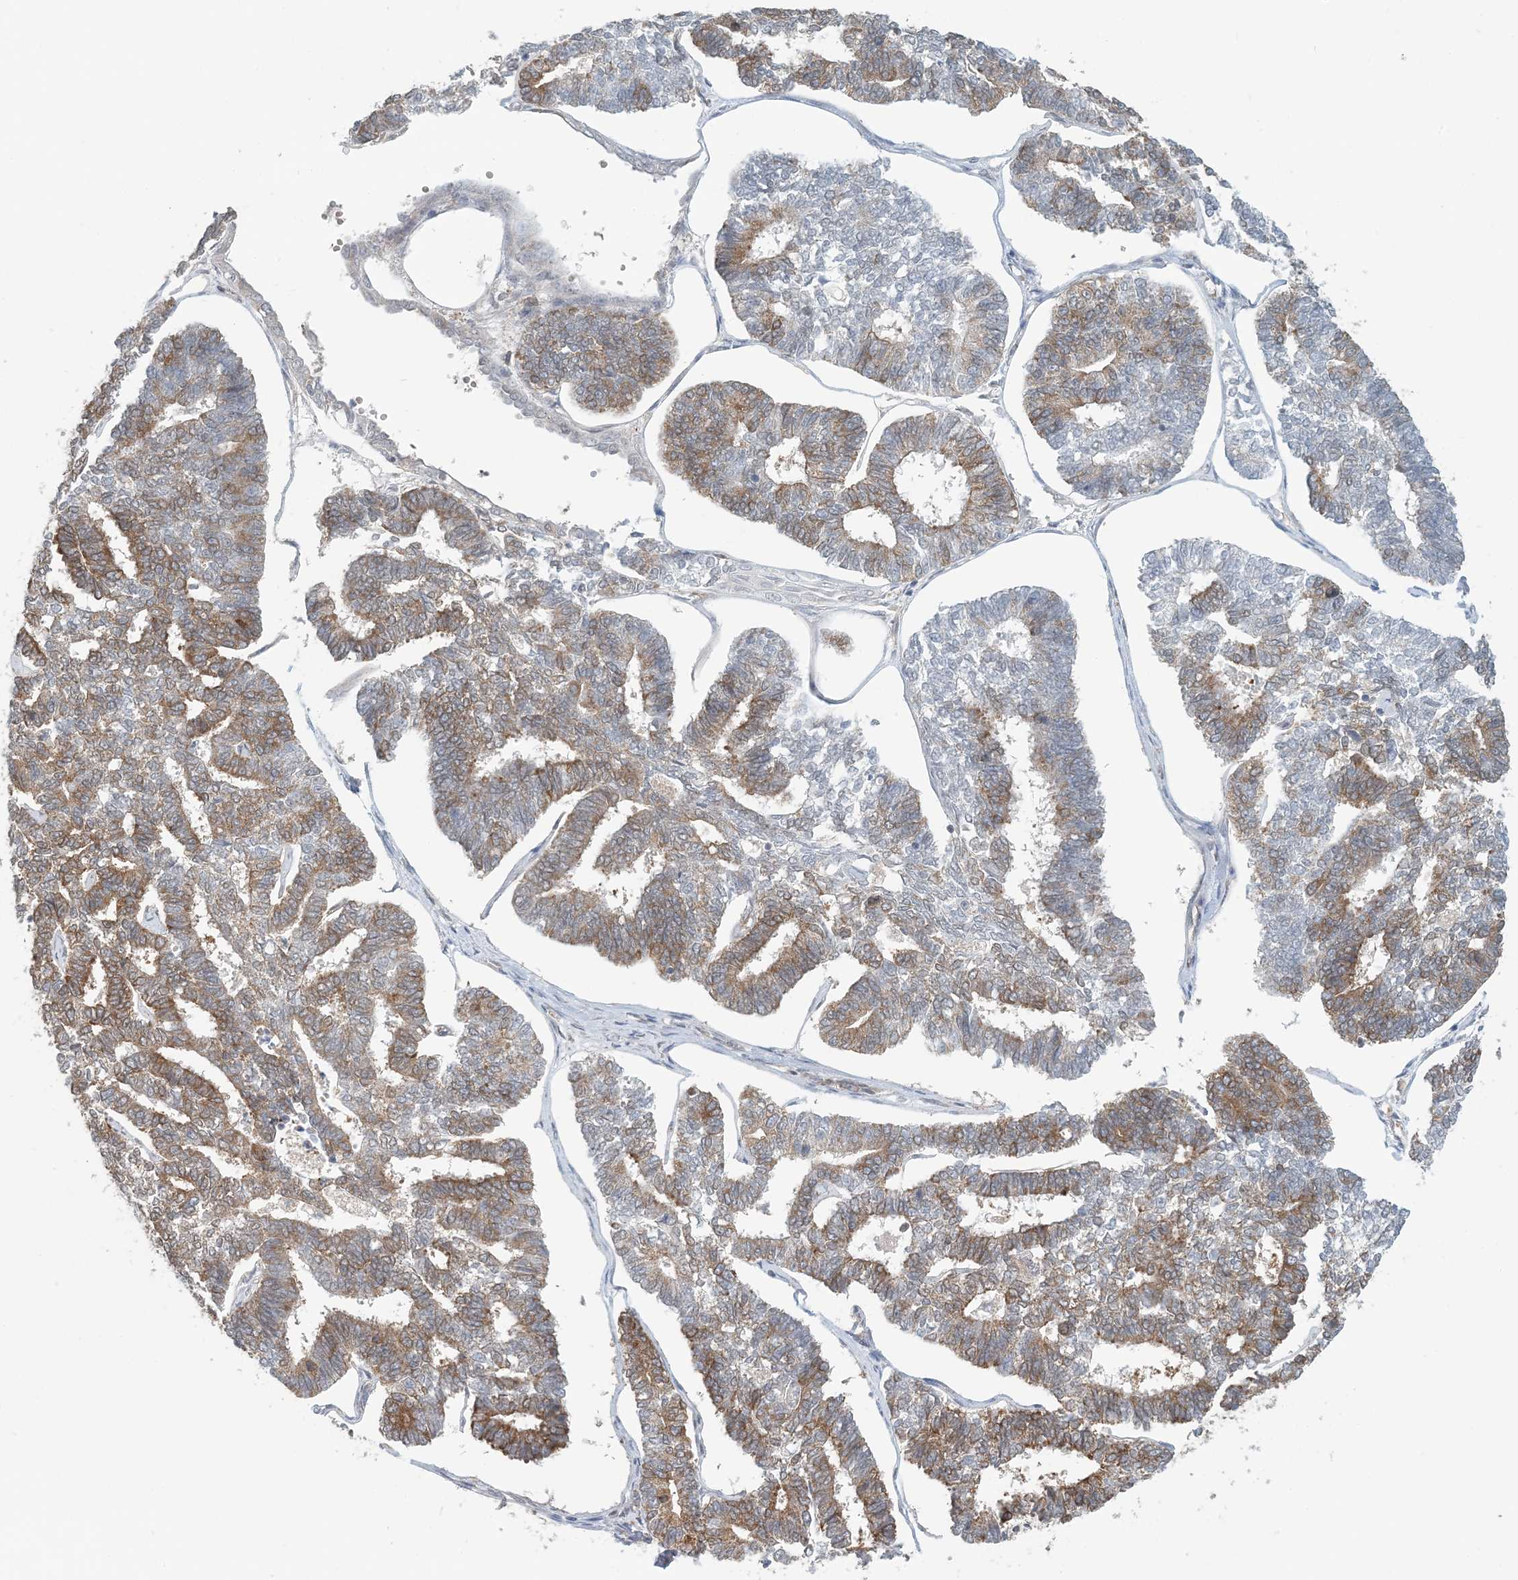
{"staining": {"intensity": "moderate", "quantity": ">75%", "location": "cytoplasmic/membranous"}, "tissue": "endometrial cancer", "cell_type": "Tumor cells", "image_type": "cancer", "snomed": [{"axis": "morphology", "description": "Adenocarcinoma, NOS"}, {"axis": "topography", "description": "Endometrium"}], "caption": "Endometrial adenocarcinoma stained with a brown dye displays moderate cytoplasmic/membranous positive positivity in about >75% of tumor cells.", "gene": "ATP13A2", "patient": {"sex": "female", "age": 70}}